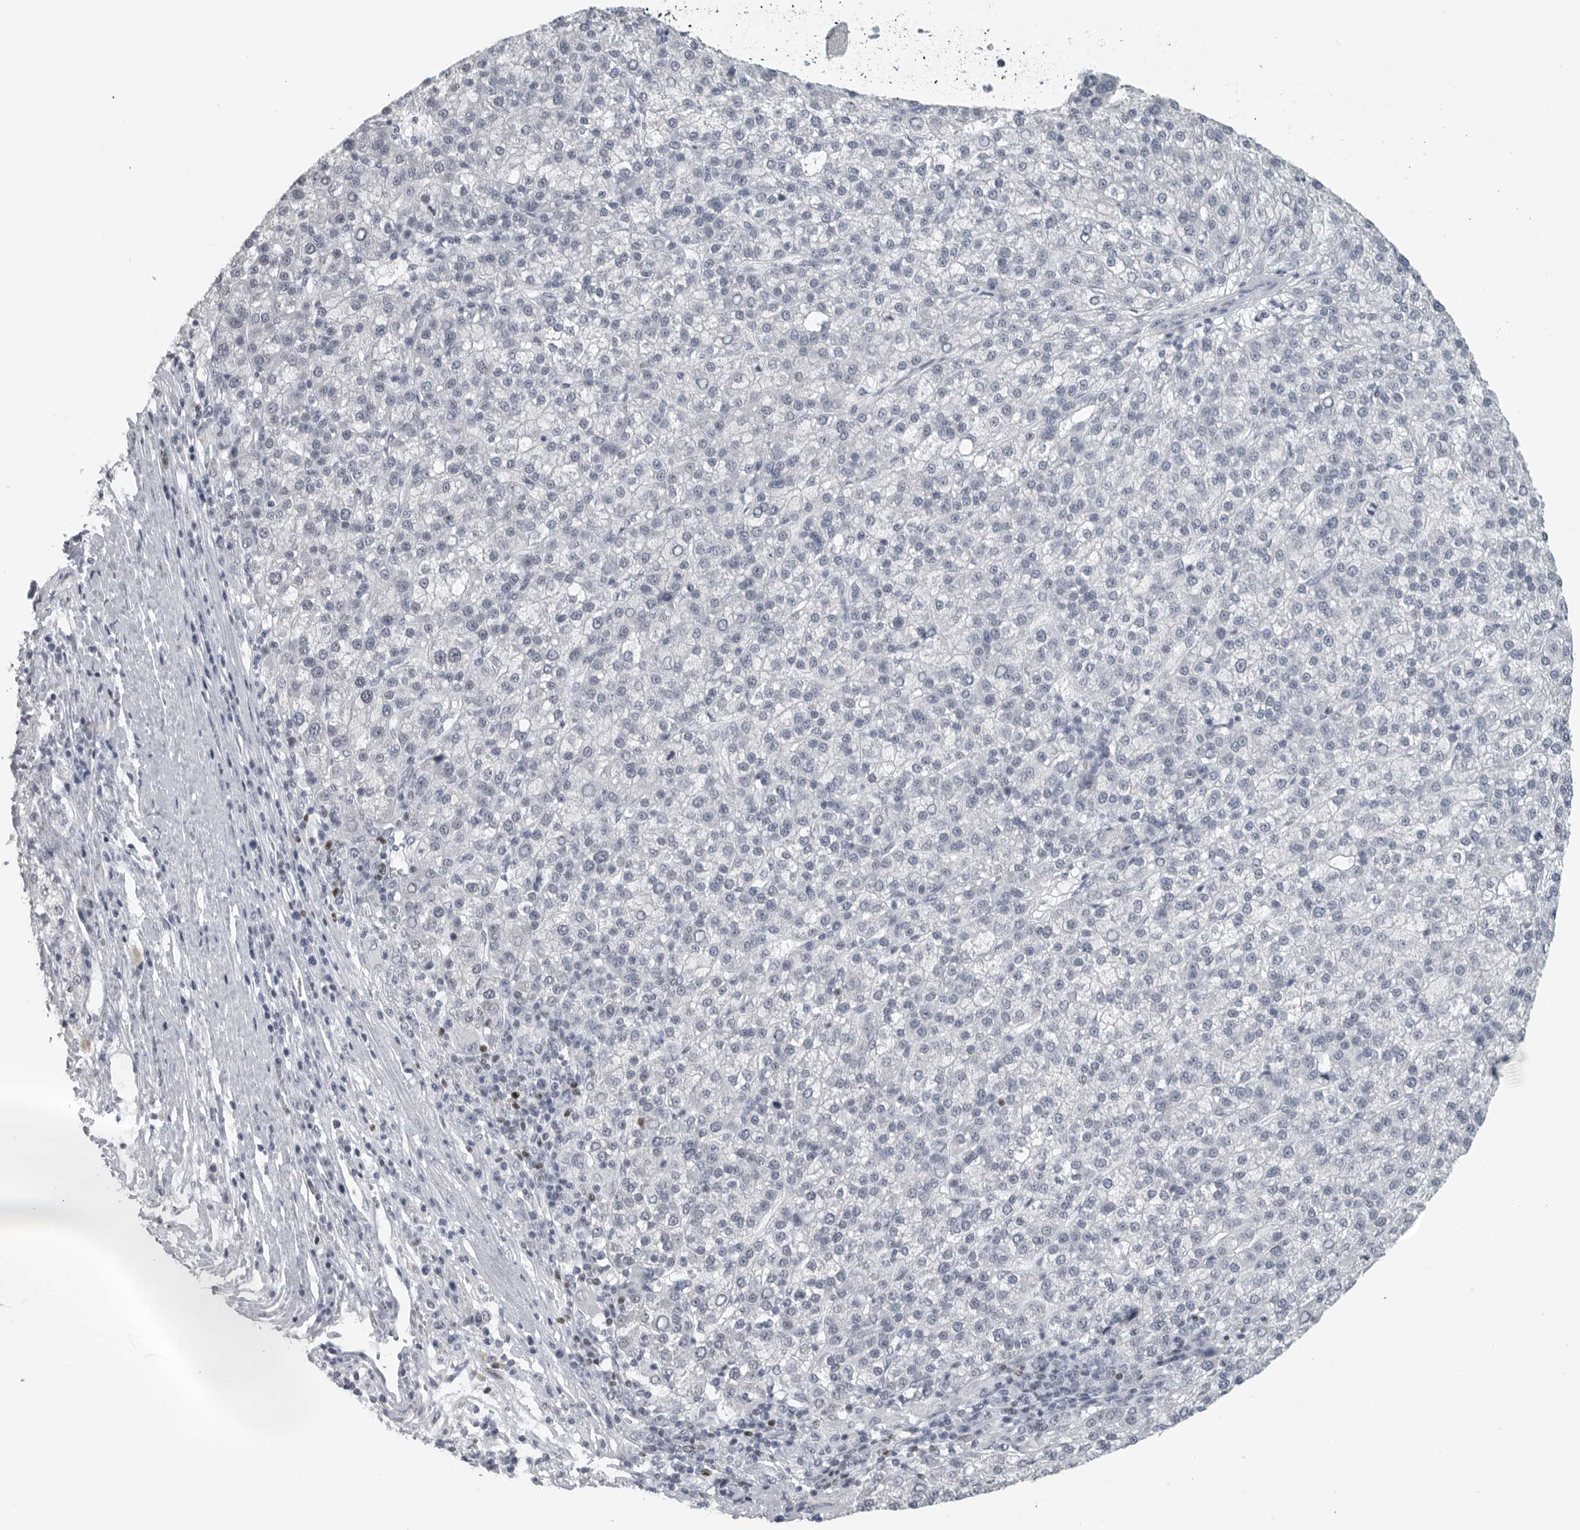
{"staining": {"intensity": "negative", "quantity": "none", "location": "none"}, "tissue": "liver cancer", "cell_type": "Tumor cells", "image_type": "cancer", "snomed": [{"axis": "morphology", "description": "Carcinoma, Hepatocellular, NOS"}, {"axis": "topography", "description": "Liver"}], "caption": "IHC micrograph of liver cancer stained for a protein (brown), which displays no staining in tumor cells.", "gene": "SATB2", "patient": {"sex": "female", "age": 58}}